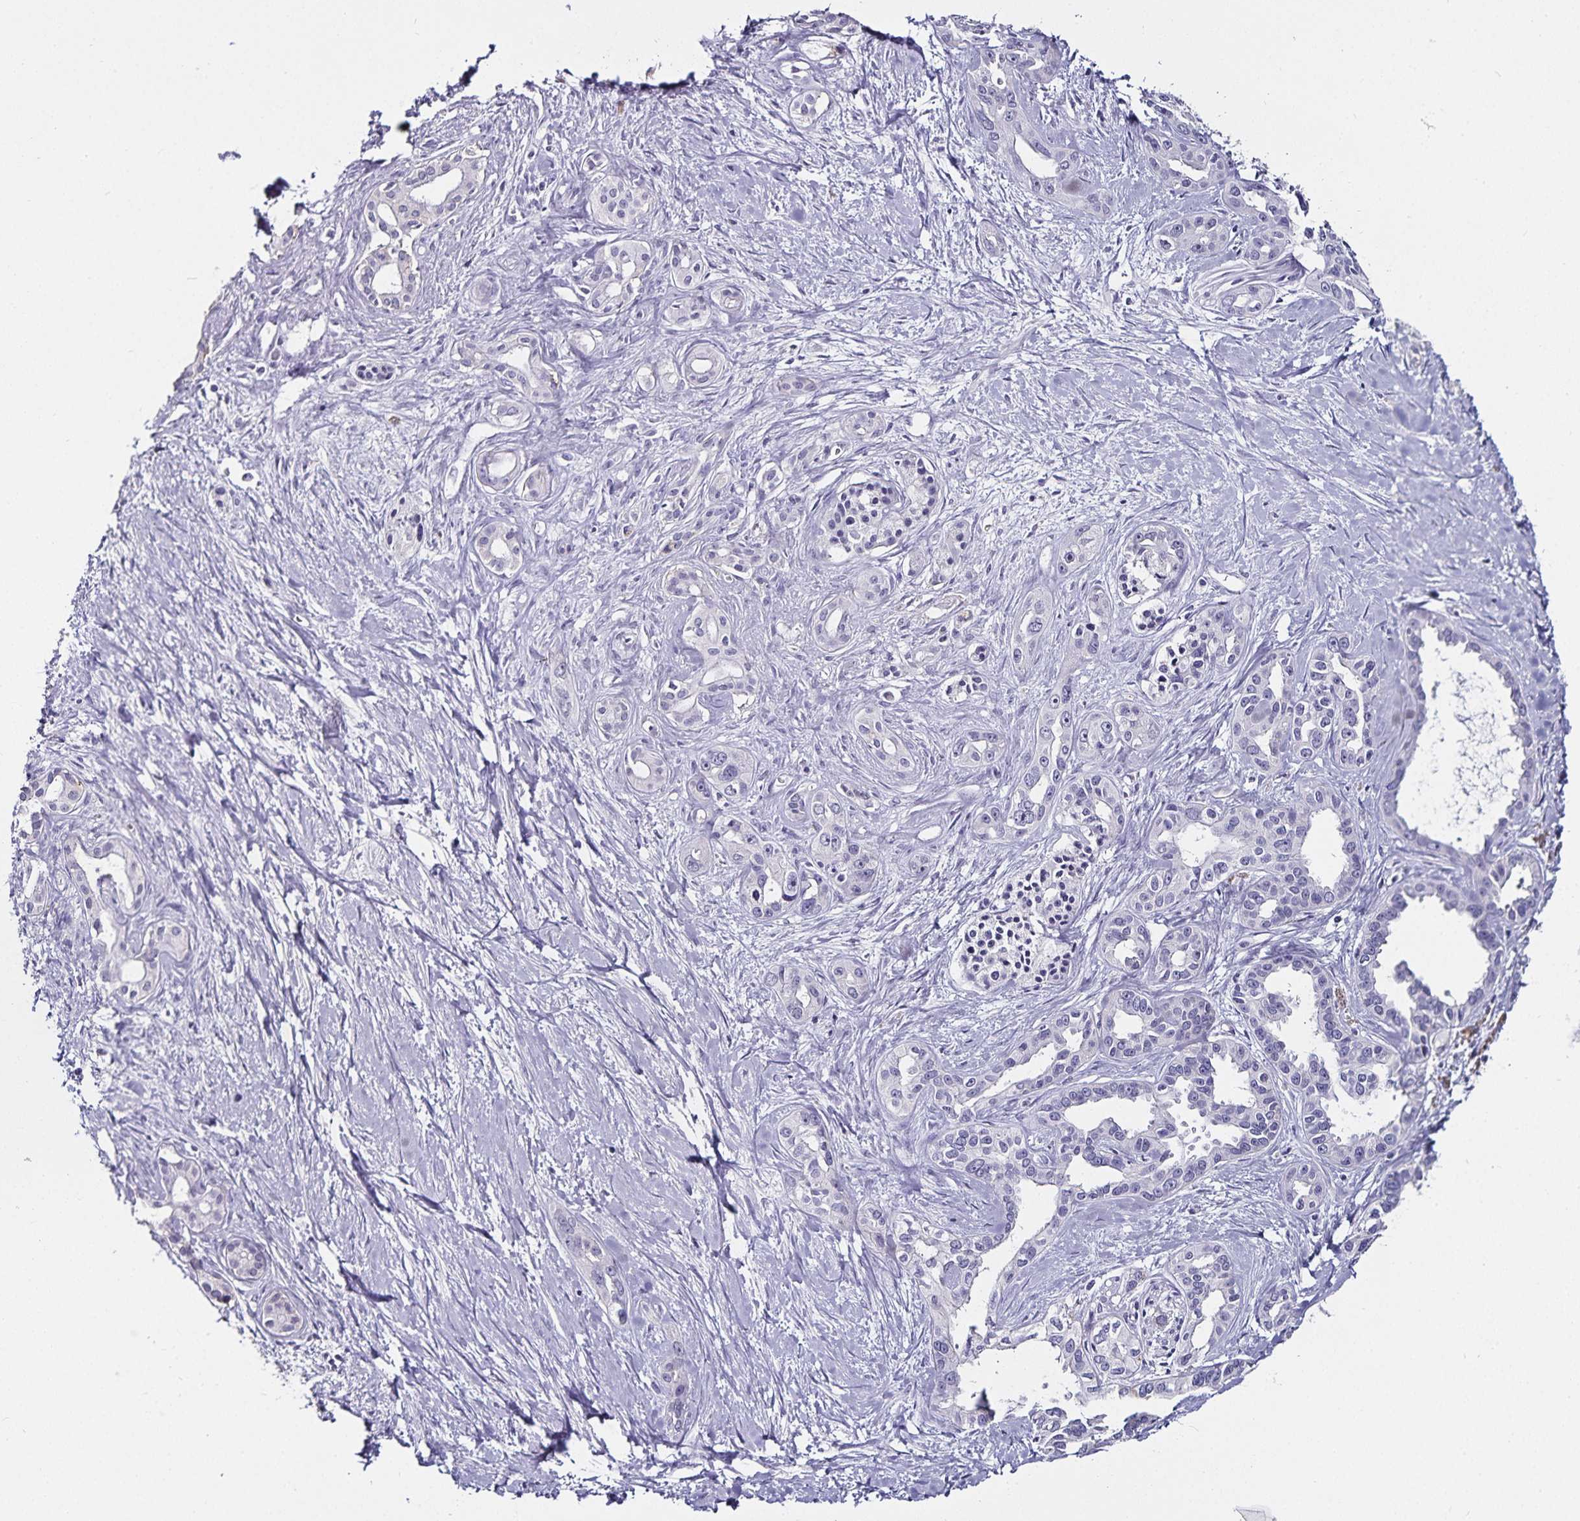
{"staining": {"intensity": "negative", "quantity": "none", "location": "none"}, "tissue": "pancreatic cancer", "cell_type": "Tumor cells", "image_type": "cancer", "snomed": [{"axis": "morphology", "description": "Adenocarcinoma, NOS"}, {"axis": "topography", "description": "Pancreas"}], "caption": "Immunohistochemistry (IHC) image of human adenocarcinoma (pancreatic) stained for a protein (brown), which exhibits no staining in tumor cells. The staining is performed using DAB (3,3'-diaminobenzidine) brown chromogen with nuclei counter-stained in using hematoxylin.", "gene": "CA12", "patient": {"sex": "female", "age": 50}}